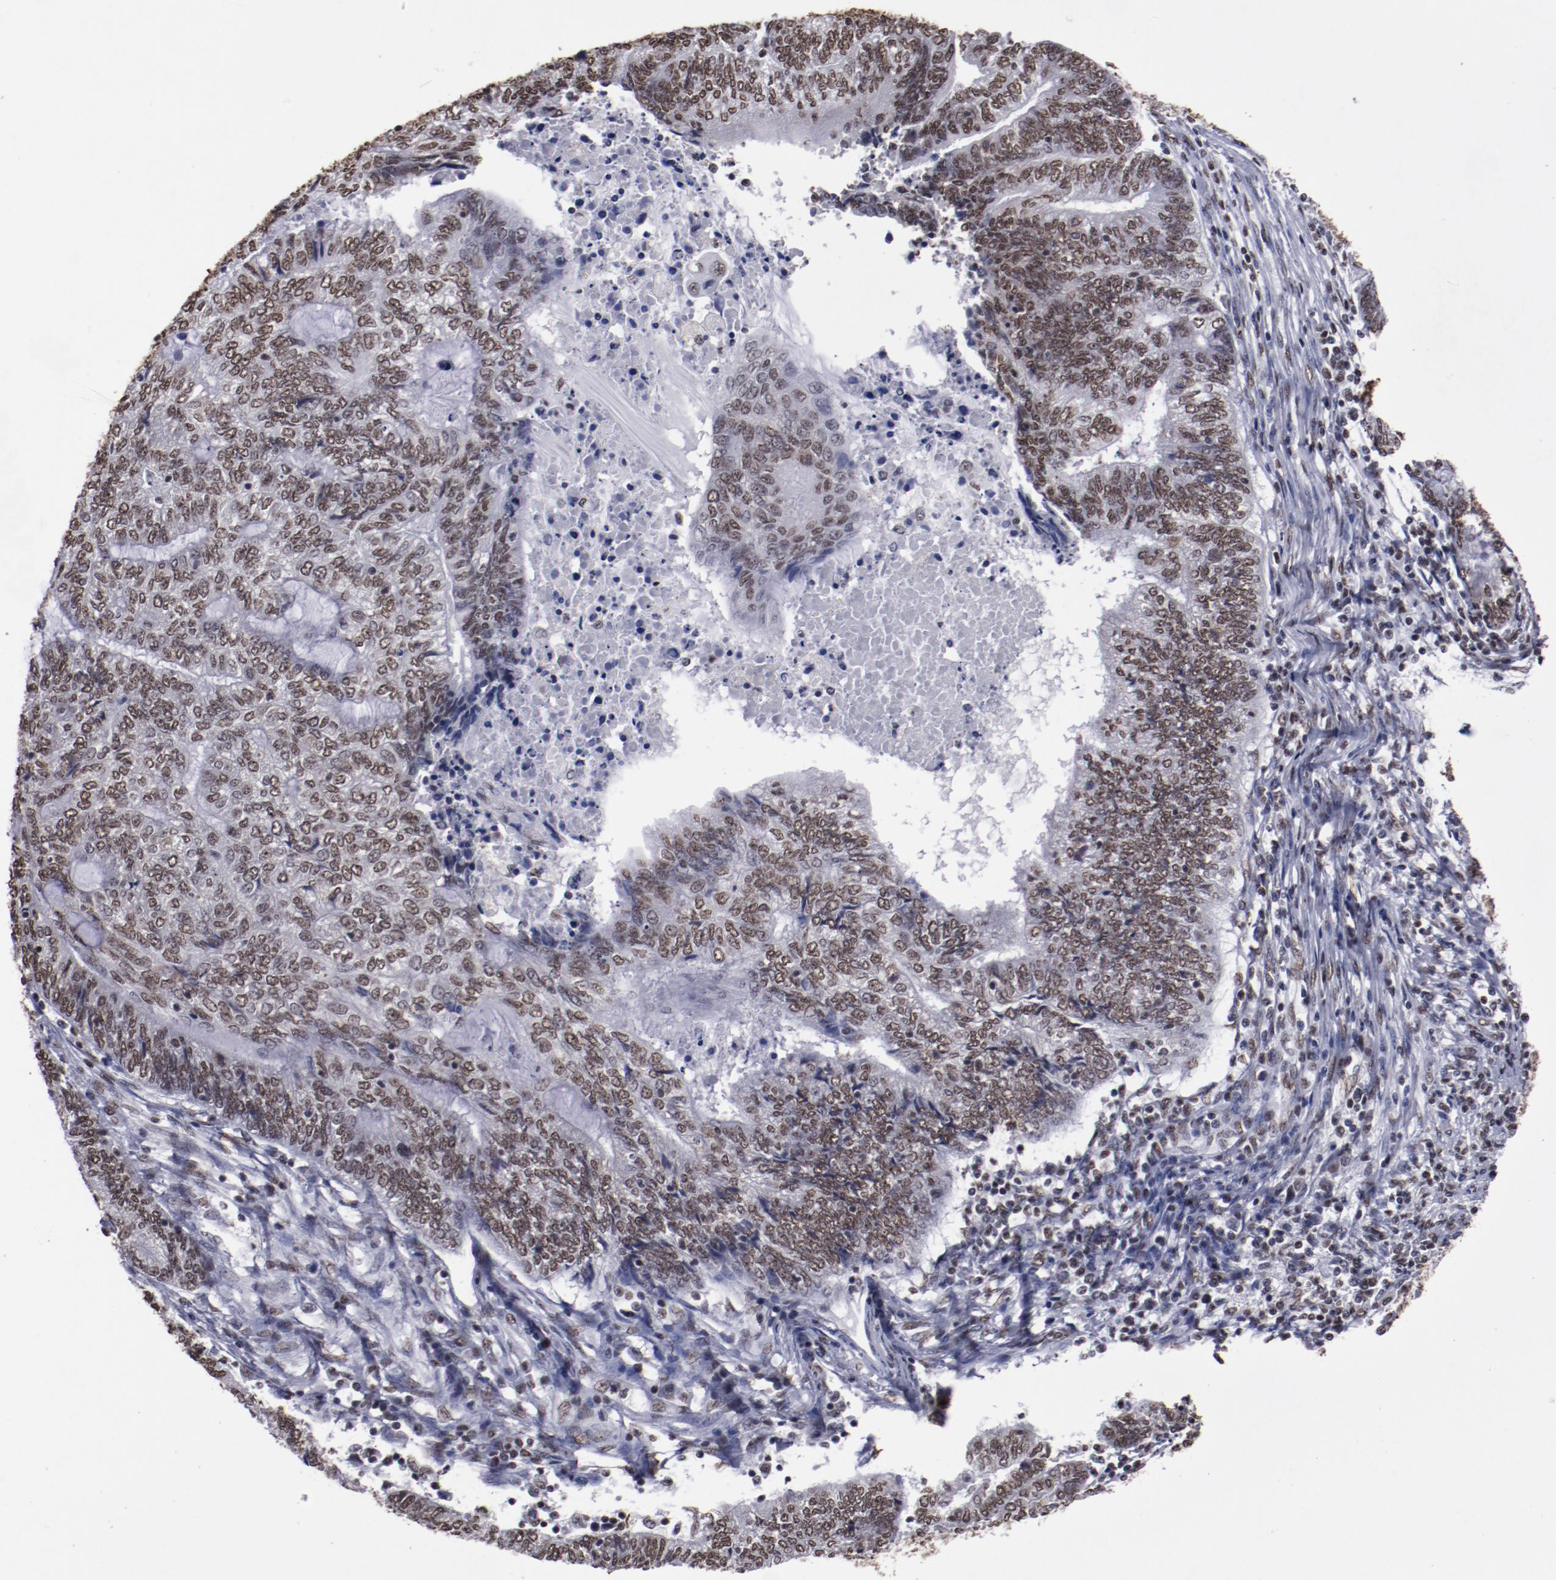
{"staining": {"intensity": "strong", "quantity": ">75%", "location": "nuclear"}, "tissue": "endometrial cancer", "cell_type": "Tumor cells", "image_type": "cancer", "snomed": [{"axis": "morphology", "description": "Adenocarcinoma, NOS"}, {"axis": "topography", "description": "Uterus"}, {"axis": "topography", "description": "Endometrium"}], "caption": "Immunohistochemistry (IHC) histopathology image of neoplastic tissue: endometrial adenocarcinoma stained using IHC demonstrates high levels of strong protein expression localized specifically in the nuclear of tumor cells, appearing as a nuclear brown color.", "gene": "HNRNPA2B1", "patient": {"sex": "female", "age": 70}}